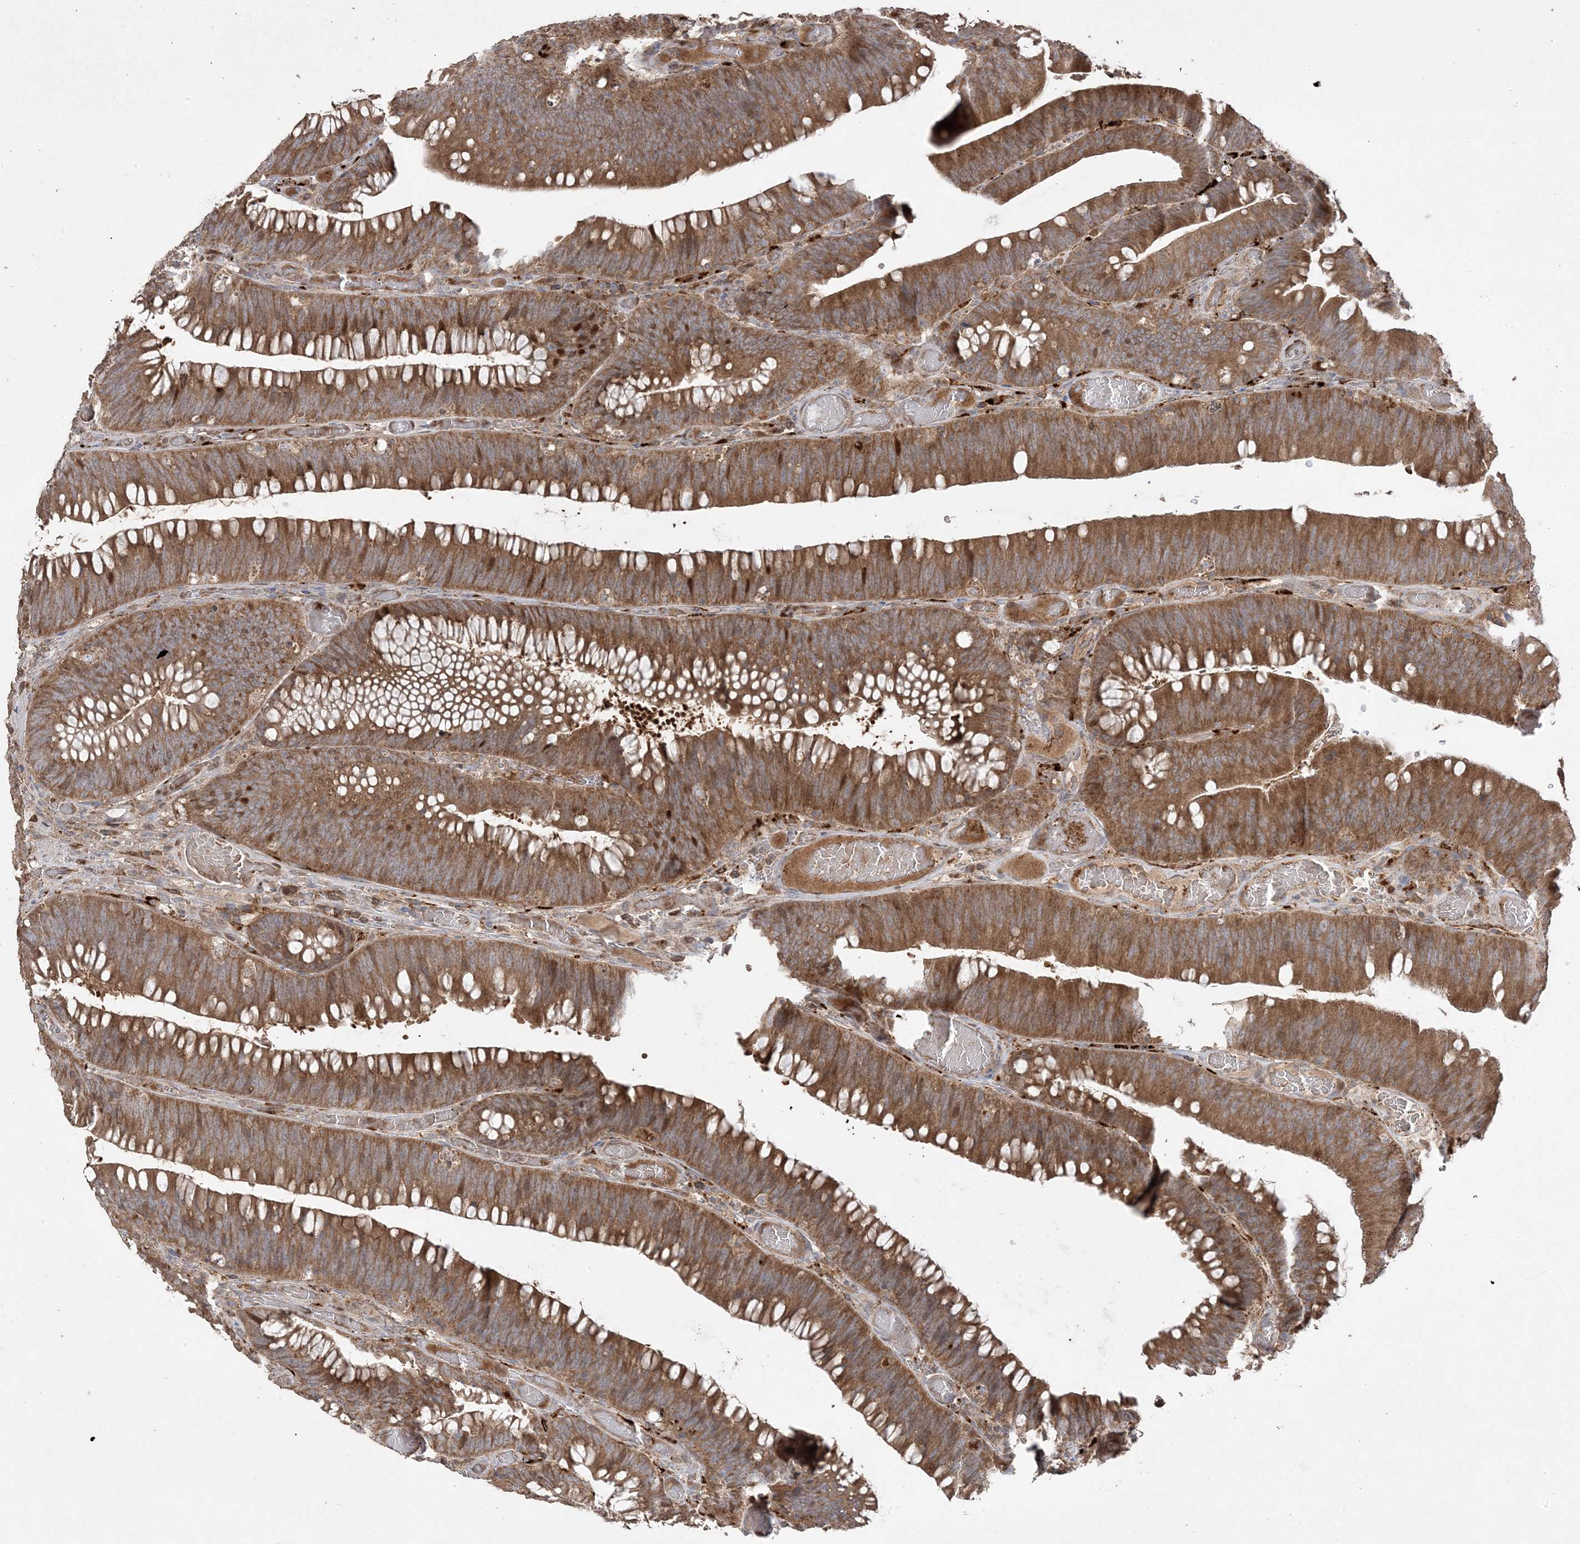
{"staining": {"intensity": "moderate", "quantity": ">75%", "location": "cytoplasmic/membranous"}, "tissue": "colorectal cancer", "cell_type": "Tumor cells", "image_type": "cancer", "snomed": [{"axis": "morphology", "description": "Normal tissue, NOS"}, {"axis": "topography", "description": "Colon"}], "caption": "An immunohistochemistry (IHC) histopathology image of tumor tissue is shown. Protein staining in brown highlights moderate cytoplasmic/membranous positivity in colorectal cancer within tumor cells. The staining was performed using DAB (3,3'-diaminobenzidine), with brown indicating positive protein expression. Nuclei are stained blue with hematoxylin.", "gene": "PPOX", "patient": {"sex": "female", "age": 82}}